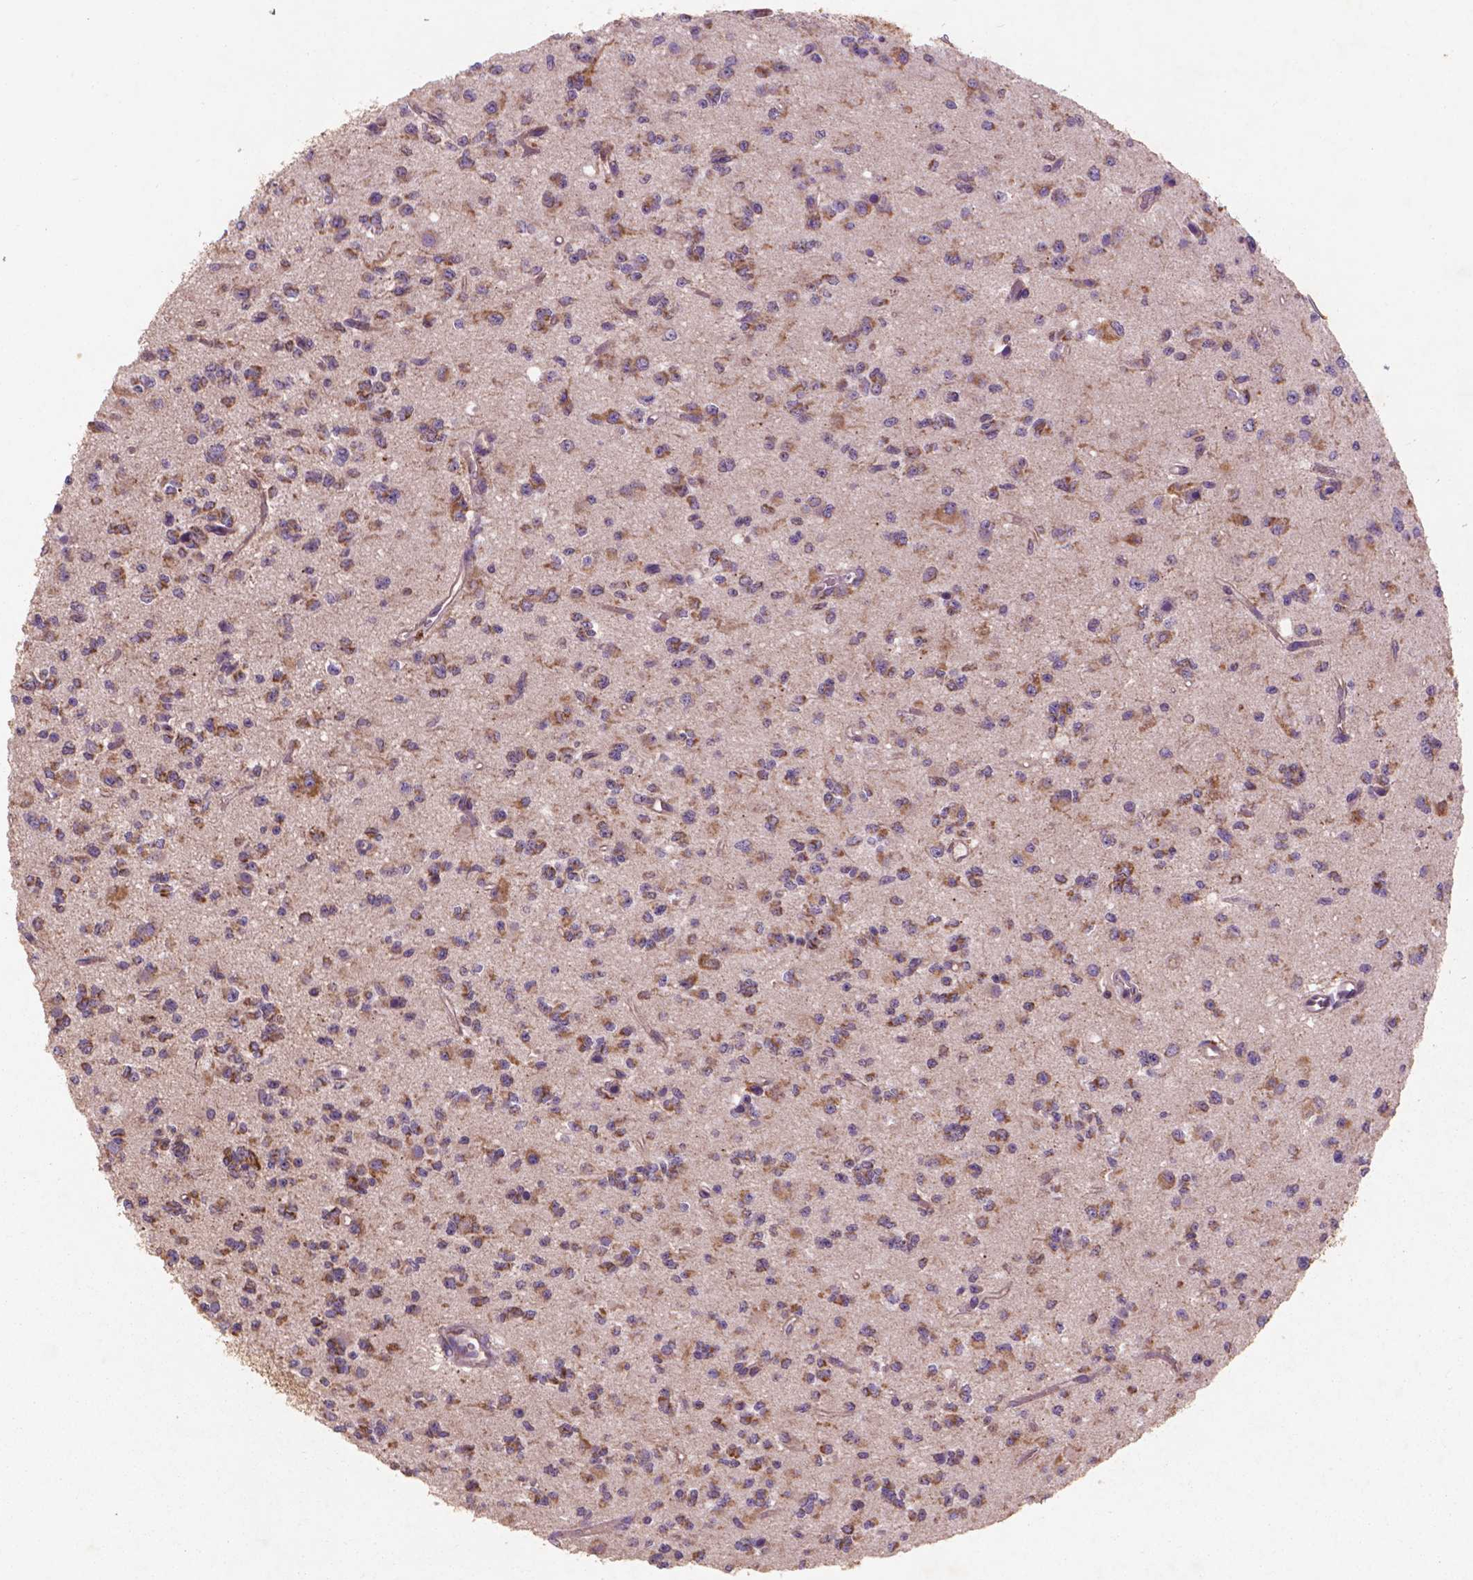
{"staining": {"intensity": "moderate", "quantity": ">75%", "location": "cytoplasmic/membranous"}, "tissue": "glioma", "cell_type": "Tumor cells", "image_type": "cancer", "snomed": [{"axis": "morphology", "description": "Glioma, malignant, Low grade"}, {"axis": "topography", "description": "Brain"}], "caption": "Immunohistochemistry (IHC) histopathology image of neoplastic tissue: malignant low-grade glioma stained using IHC shows medium levels of moderate protein expression localized specifically in the cytoplasmic/membranous of tumor cells, appearing as a cytoplasmic/membranous brown color.", "gene": "NLRX1", "patient": {"sex": "female", "age": 45}}